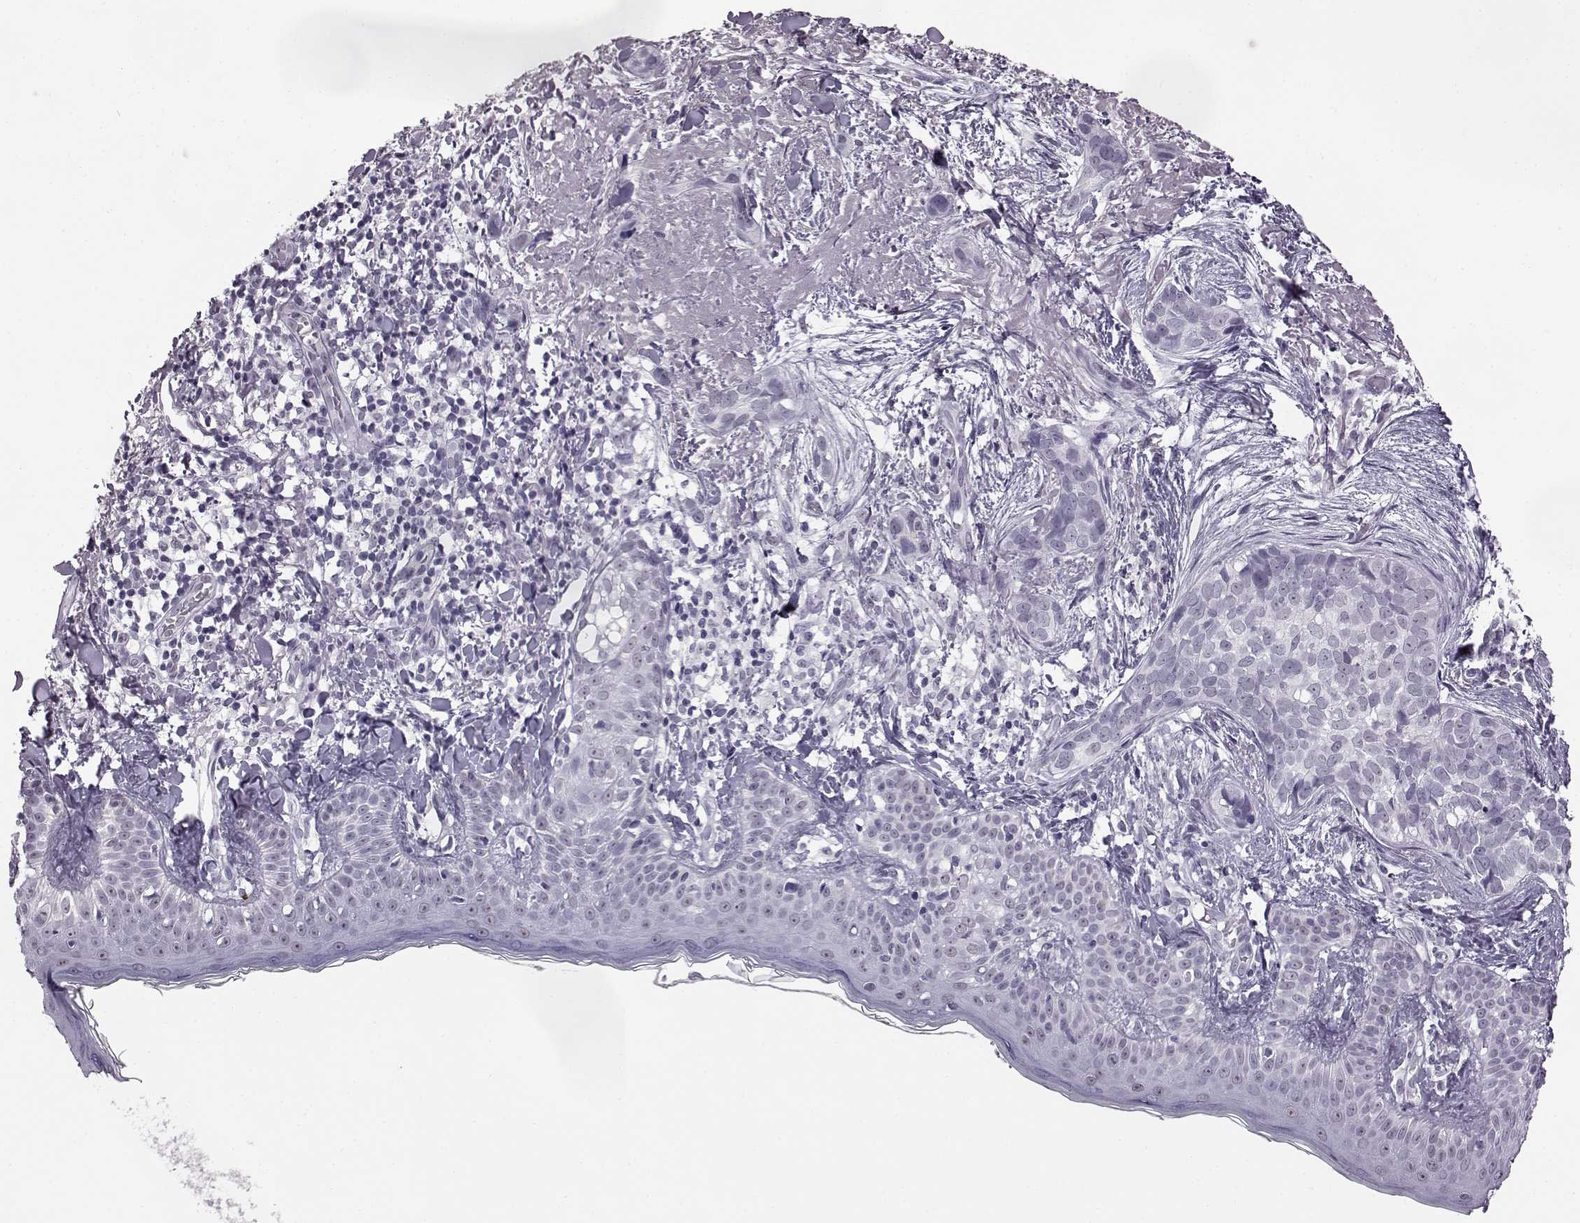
{"staining": {"intensity": "negative", "quantity": "none", "location": "none"}, "tissue": "skin cancer", "cell_type": "Tumor cells", "image_type": "cancer", "snomed": [{"axis": "morphology", "description": "Basal cell carcinoma"}, {"axis": "topography", "description": "Skin"}], "caption": "Immunohistochemistry (IHC) image of neoplastic tissue: skin cancer (basal cell carcinoma) stained with DAB displays no significant protein expression in tumor cells.", "gene": "ADGRG2", "patient": {"sex": "male", "age": 87}}